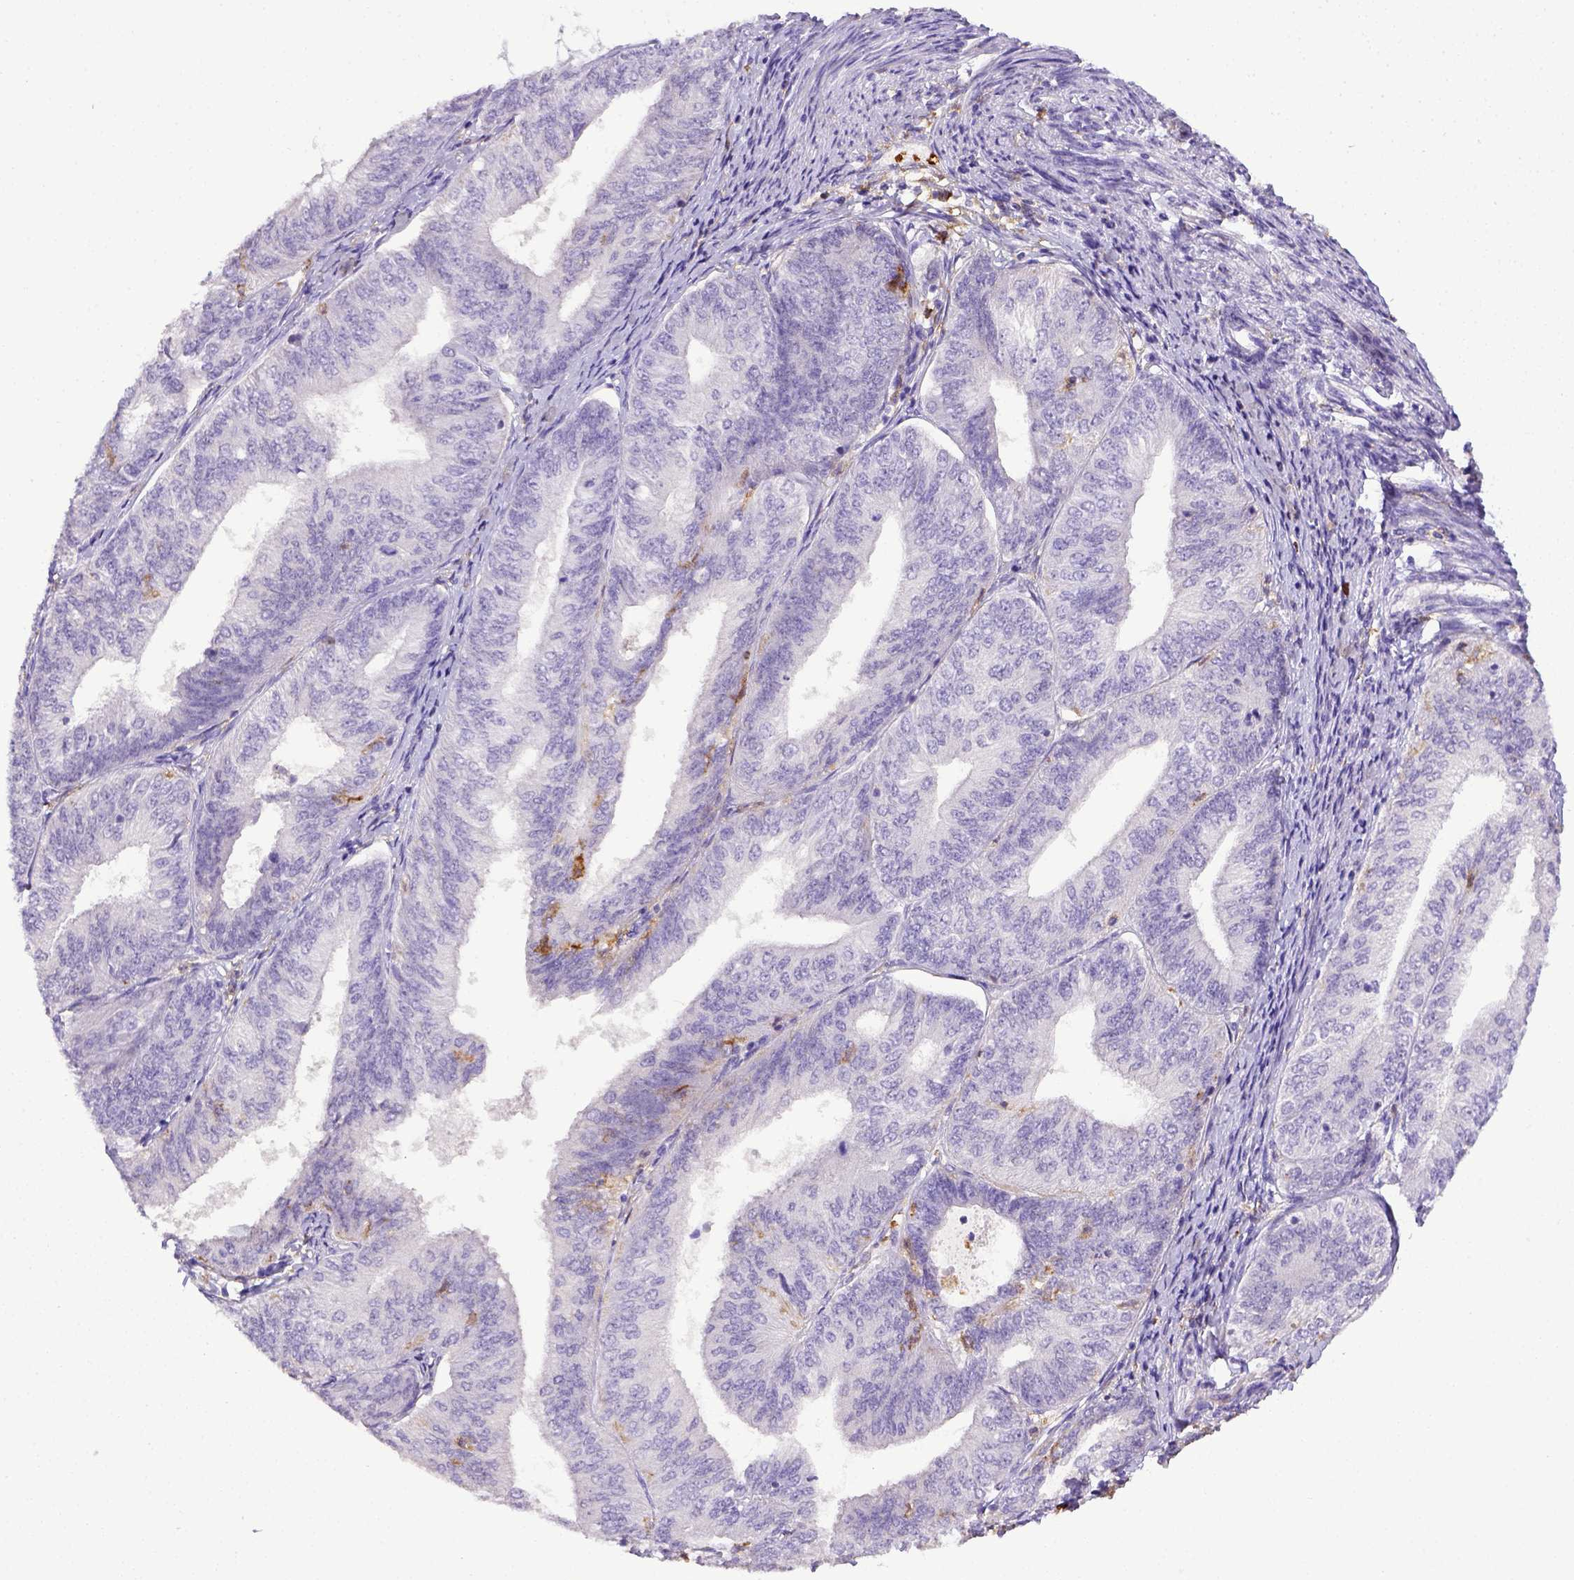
{"staining": {"intensity": "negative", "quantity": "none", "location": "none"}, "tissue": "endometrial cancer", "cell_type": "Tumor cells", "image_type": "cancer", "snomed": [{"axis": "morphology", "description": "Adenocarcinoma, NOS"}, {"axis": "topography", "description": "Endometrium"}], "caption": "Tumor cells are negative for protein expression in human endometrial cancer.", "gene": "ITGAM", "patient": {"sex": "female", "age": 58}}